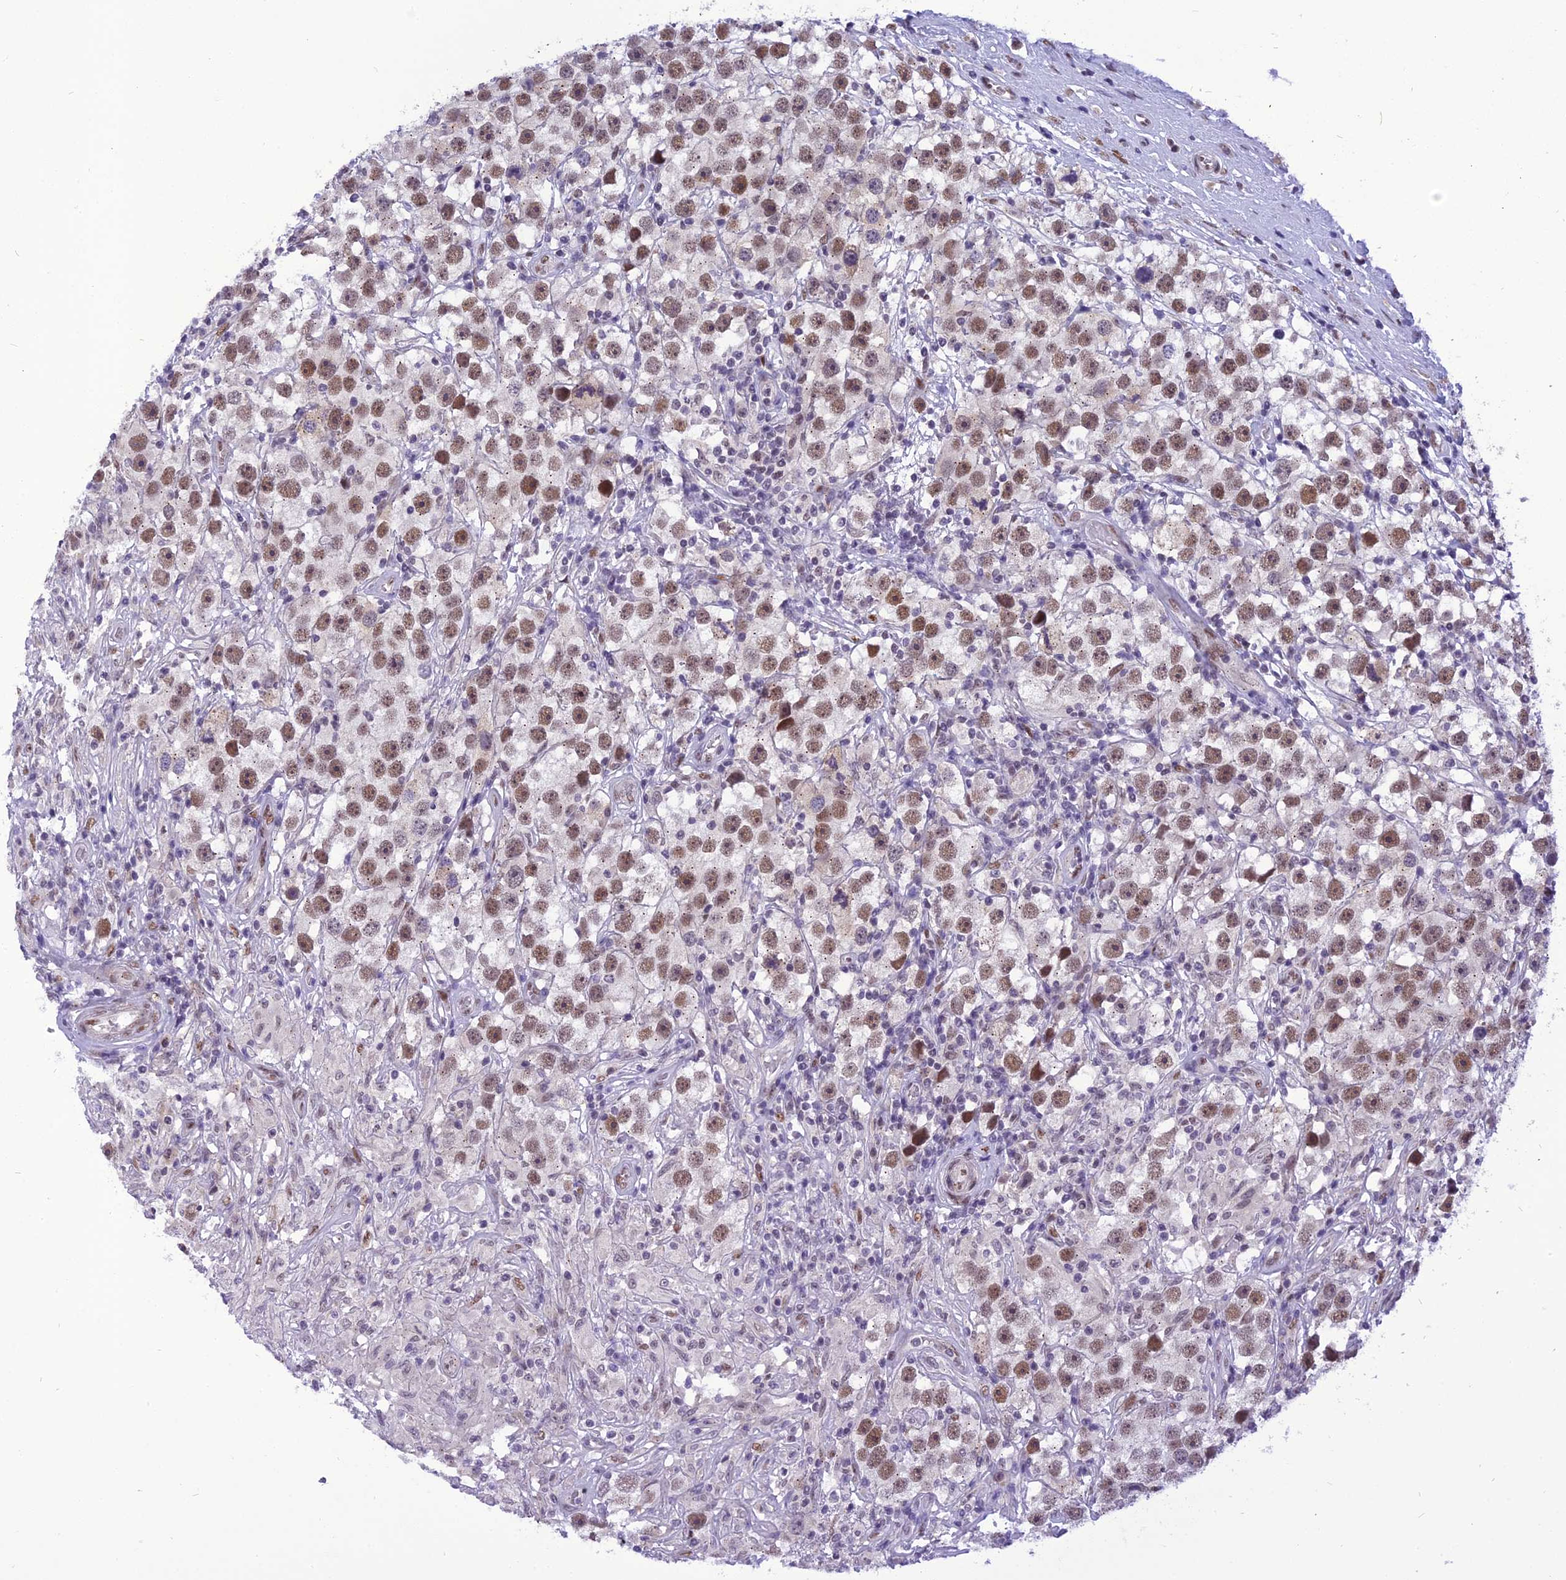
{"staining": {"intensity": "moderate", "quantity": ">75%", "location": "nuclear"}, "tissue": "testis cancer", "cell_type": "Tumor cells", "image_type": "cancer", "snomed": [{"axis": "morphology", "description": "Seminoma, NOS"}, {"axis": "topography", "description": "Testis"}], "caption": "Brown immunohistochemical staining in testis cancer reveals moderate nuclear expression in approximately >75% of tumor cells.", "gene": "IRF2BP1", "patient": {"sex": "male", "age": 49}}